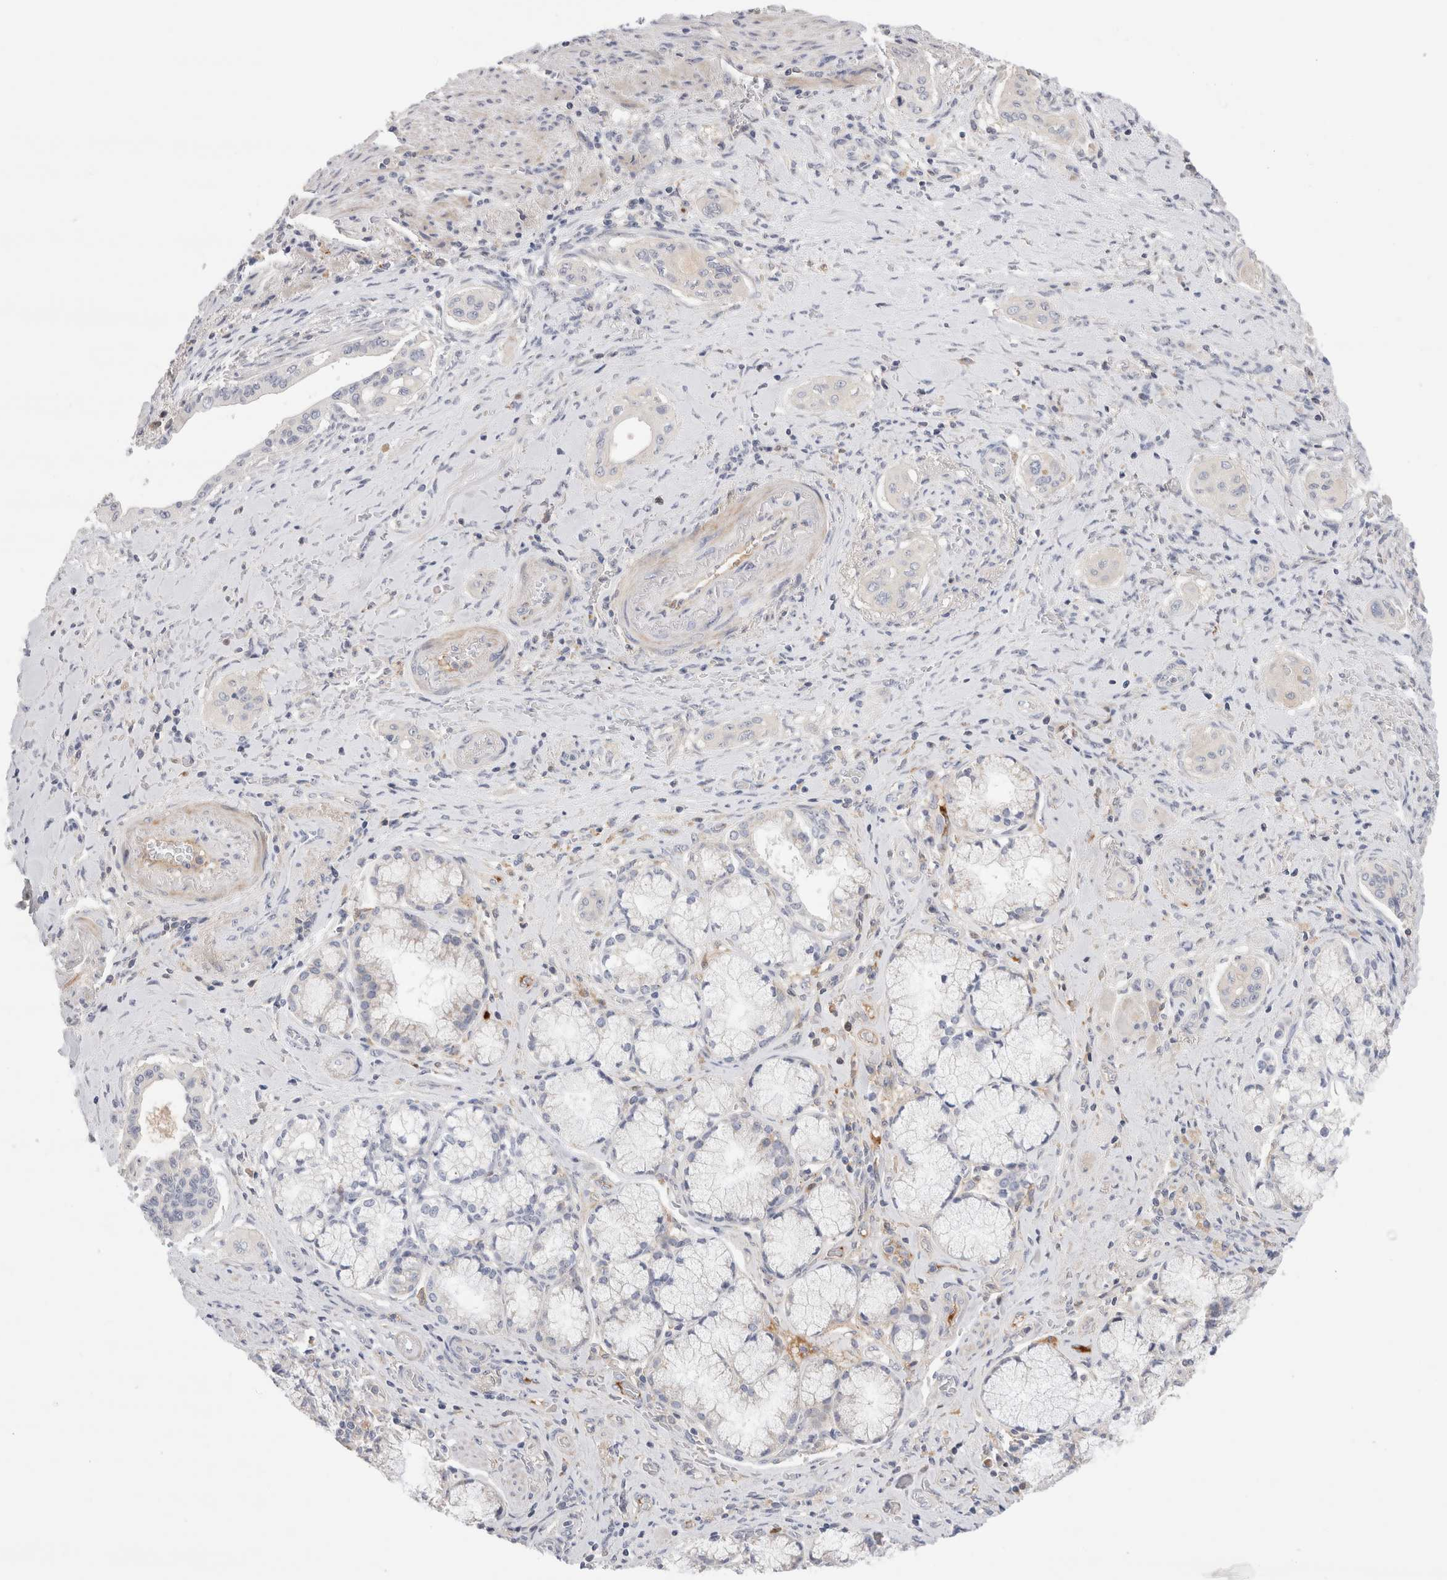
{"staining": {"intensity": "negative", "quantity": "none", "location": "none"}, "tissue": "pancreatic cancer", "cell_type": "Tumor cells", "image_type": "cancer", "snomed": [{"axis": "morphology", "description": "Adenocarcinoma, NOS"}, {"axis": "topography", "description": "Pancreas"}], "caption": "High magnification brightfield microscopy of pancreatic cancer stained with DAB (3,3'-diaminobenzidine) (brown) and counterstained with hematoxylin (blue): tumor cells show no significant expression.", "gene": "ECHDC2", "patient": {"sex": "male", "age": 77}}